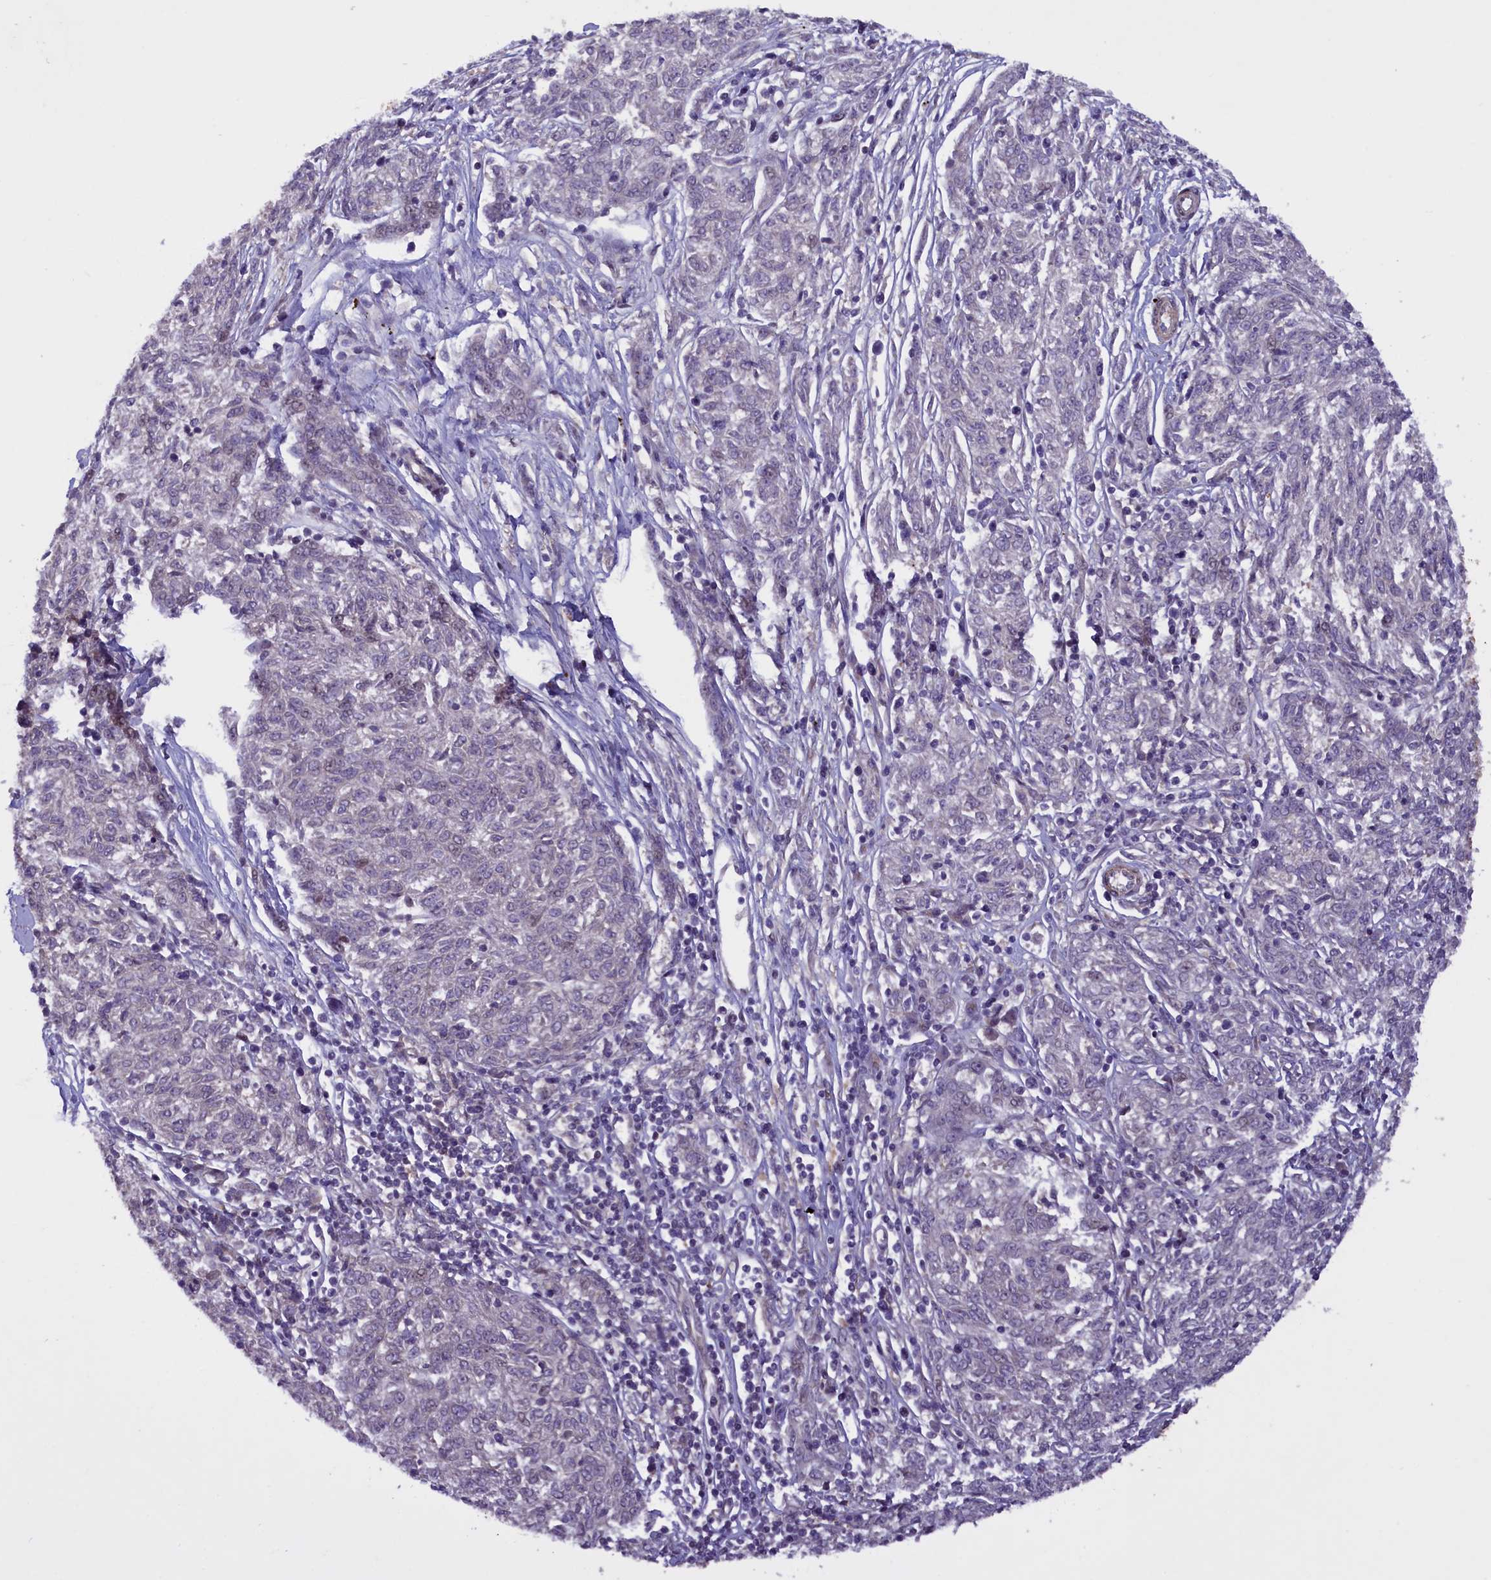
{"staining": {"intensity": "negative", "quantity": "none", "location": "none"}, "tissue": "melanoma", "cell_type": "Tumor cells", "image_type": "cancer", "snomed": [{"axis": "morphology", "description": "Malignant melanoma, NOS"}, {"axis": "topography", "description": "Skin"}], "caption": "High magnification brightfield microscopy of melanoma stained with DAB (3,3'-diaminobenzidine) (brown) and counterstained with hematoxylin (blue): tumor cells show no significant expression.", "gene": "MAN2C1", "patient": {"sex": "female", "age": 72}}